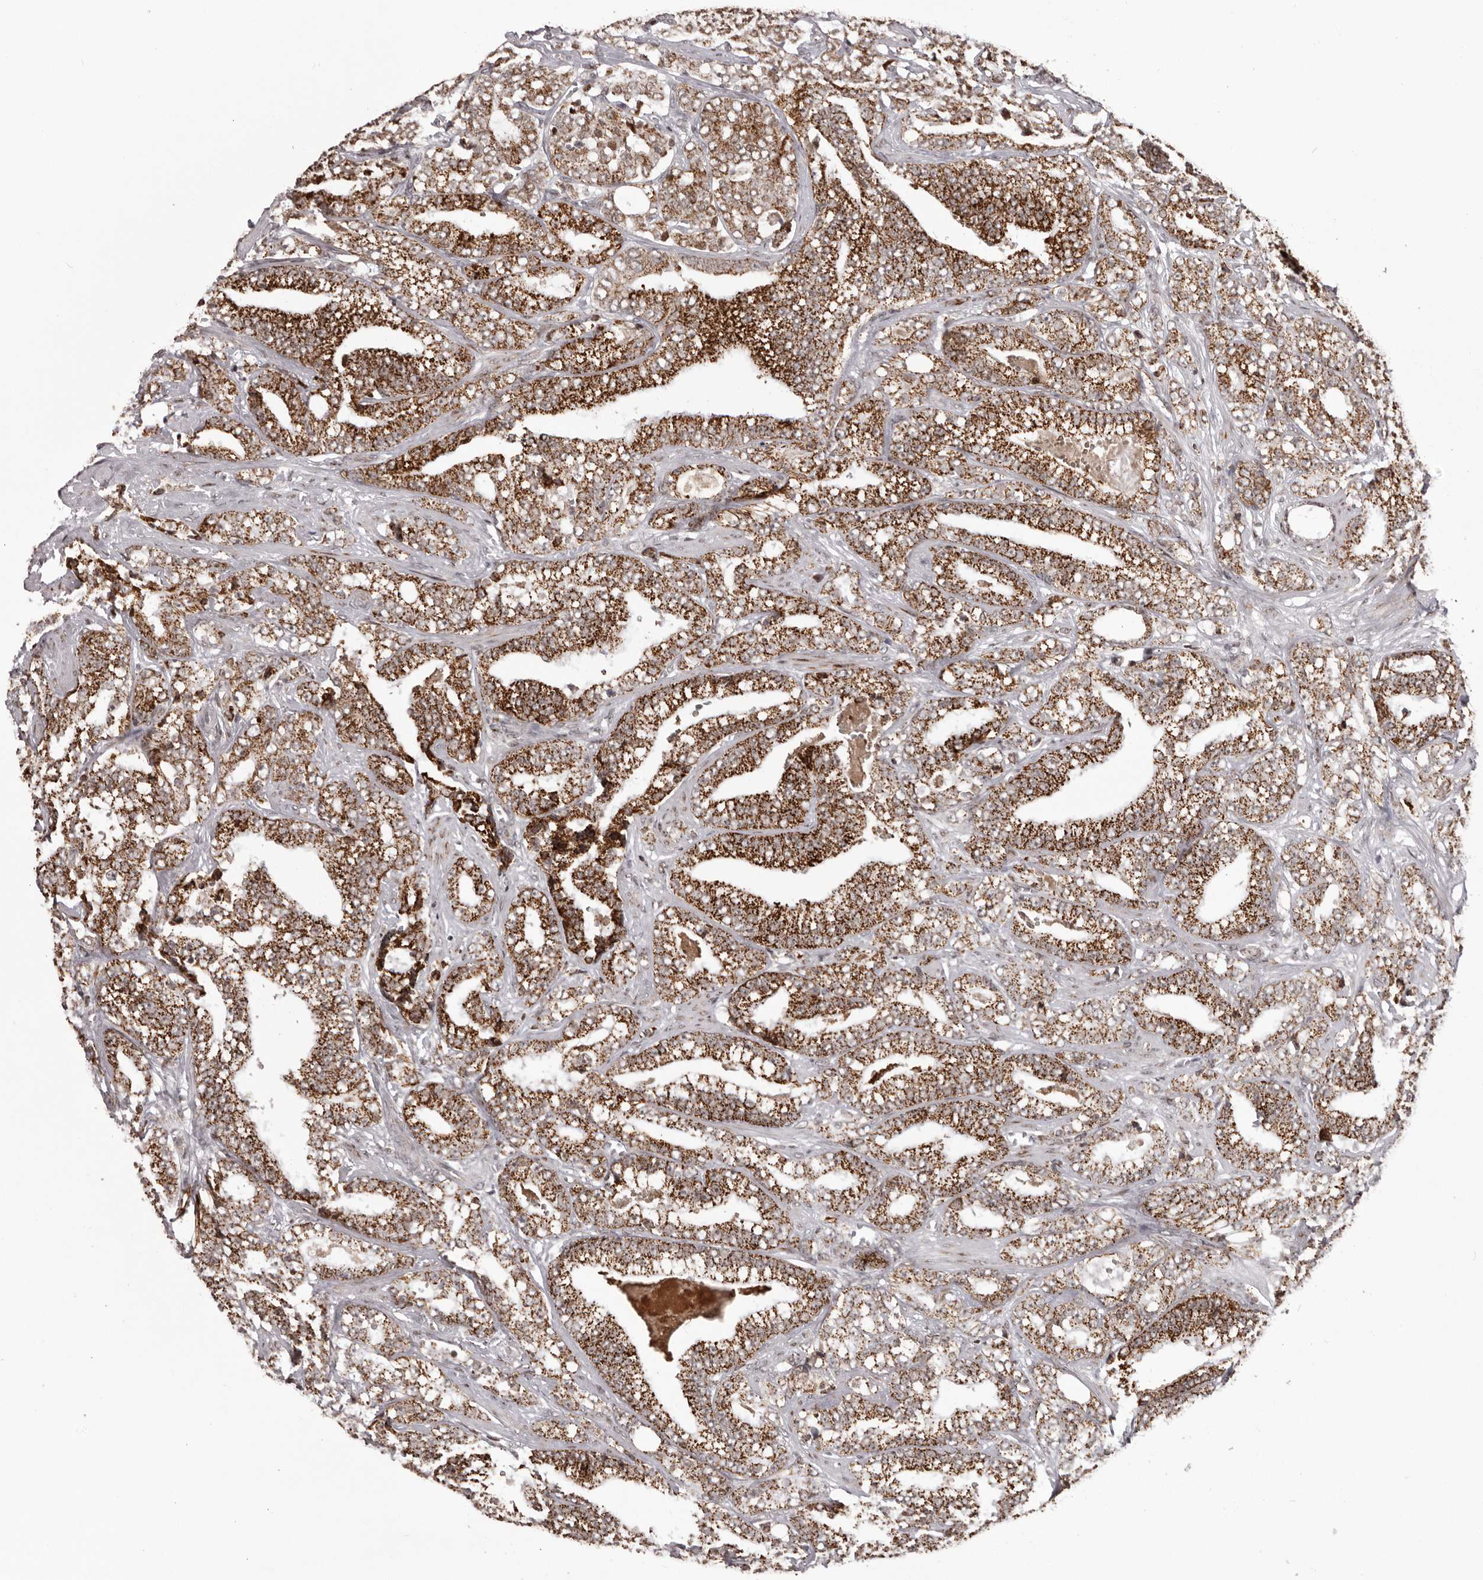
{"staining": {"intensity": "moderate", "quantity": ">75%", "location": "cytoplasmic/membranous"}, "tissue": "prostate cancer", "cell_type": "Tumor cells", "image_type": "cancer", "snomed": [{"axis": "morphology", "description": "Adenocarcinoma, High grade"}, {"axis": "topography", "description": "Prostate and seminal vesicle, NOS"}], "caption": "Tumor cells demonstrate moderate cytoplasmic/membranous expression in approximately >75% of cells in prostate cancer (adenocarcinoma (high-grade)). (DAB (3,3'-diaminobenzidine) IHC with brightfield microscopy, high magnification).", "gene": "C17orf99", "patient": {"sex": "male", "age": 67}}